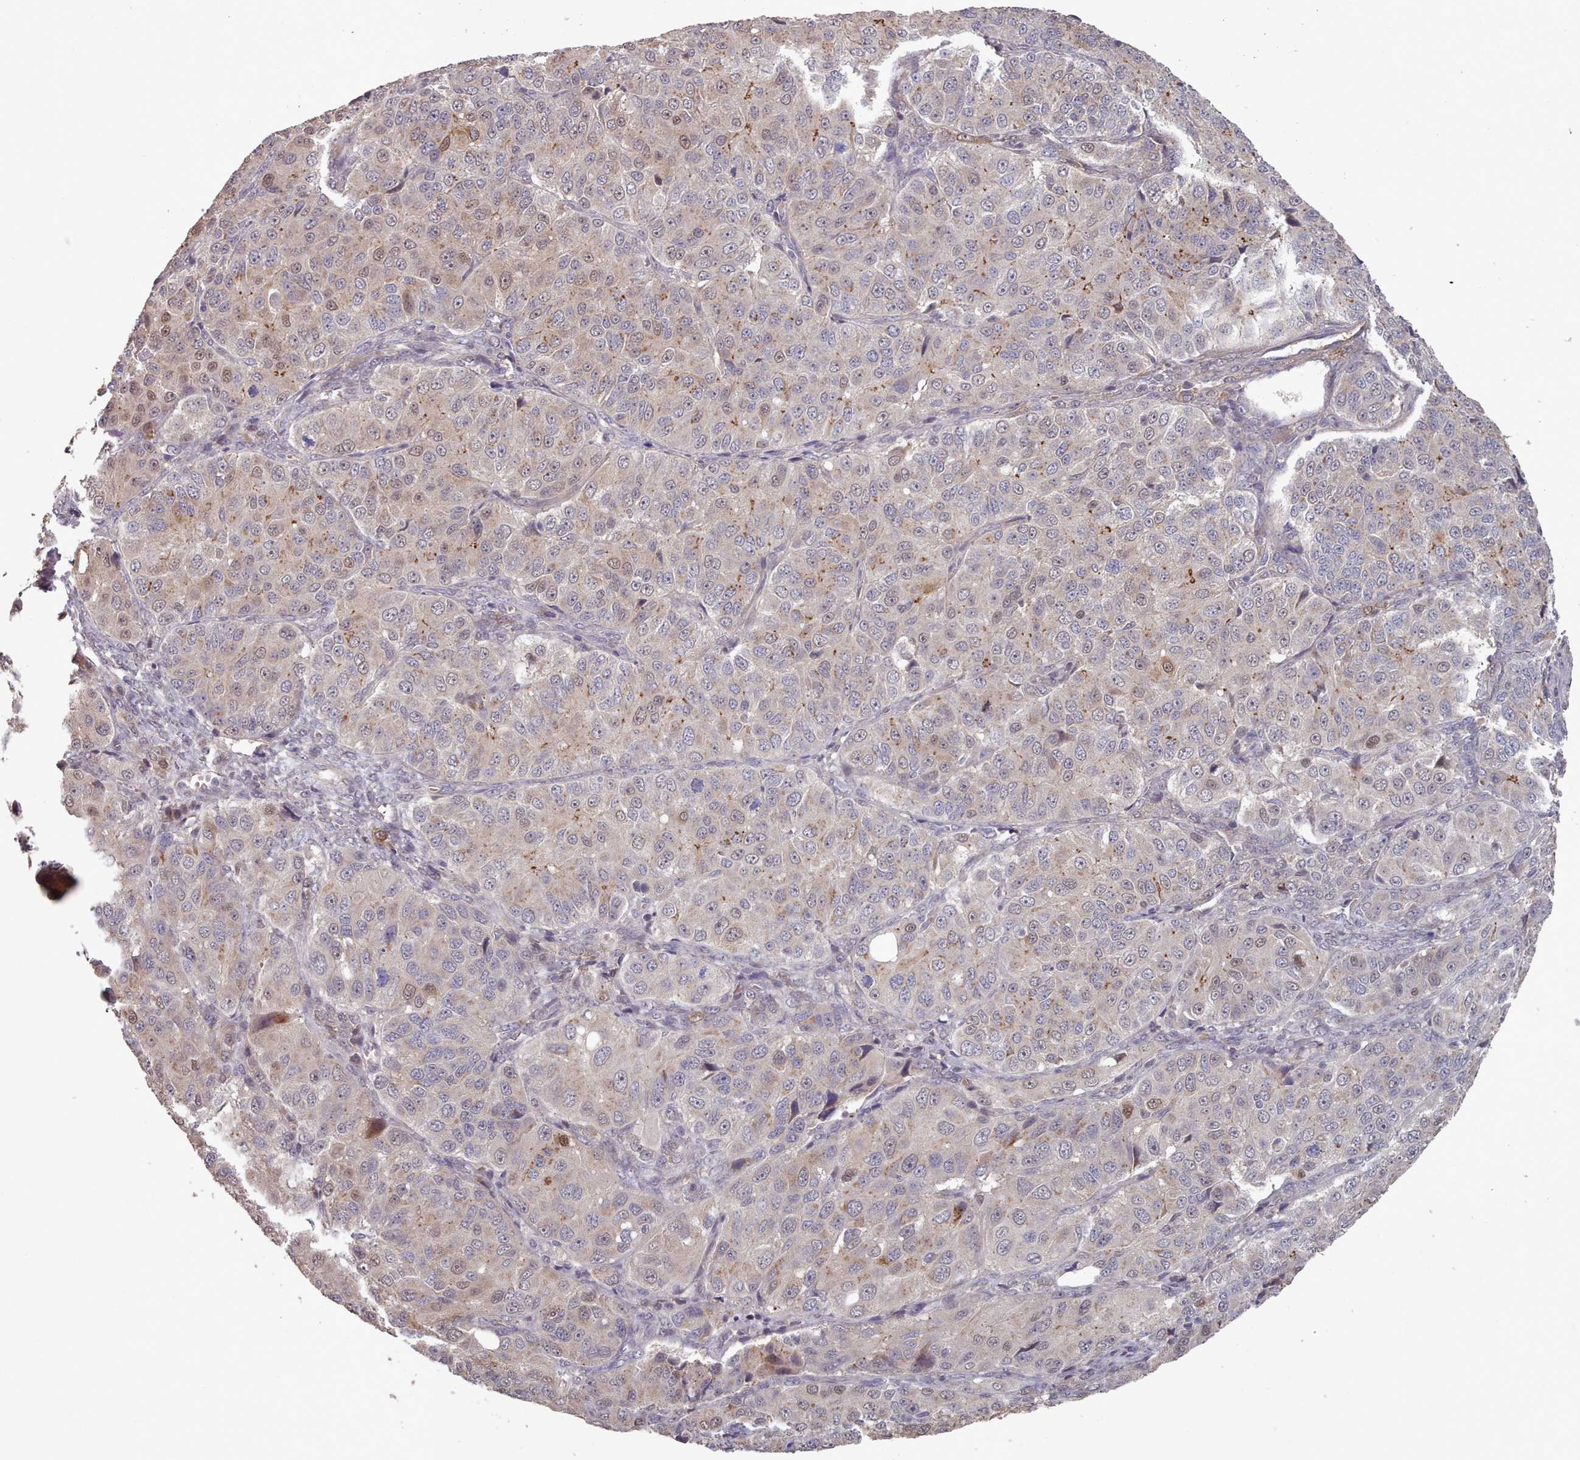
{"staining": {"intensity": "moderate", "quantity": "25%-75%", "location": "cytoplasmic/membranous,nuclear"}, "tissue": "ovarian cancer", "cell_type": "Tumor cells", "image_type": "cancer", "snomed": [{"axis": "morphology", "description": "Carcinoma, endometroid"}, {"axis": "topography", "description": "Ovary"}], "caption": "Immunohistochemical staining of human endometroid carcinoma (ovarian) shows medium levels of moderate cytoplasmic/membranous and nuclear protein staining in approximately 25%-75% of tumor cells. Nuclei are stained in blue.", "gene": "ERCC6L", "patient": {"sex": "female", "age": 51}}